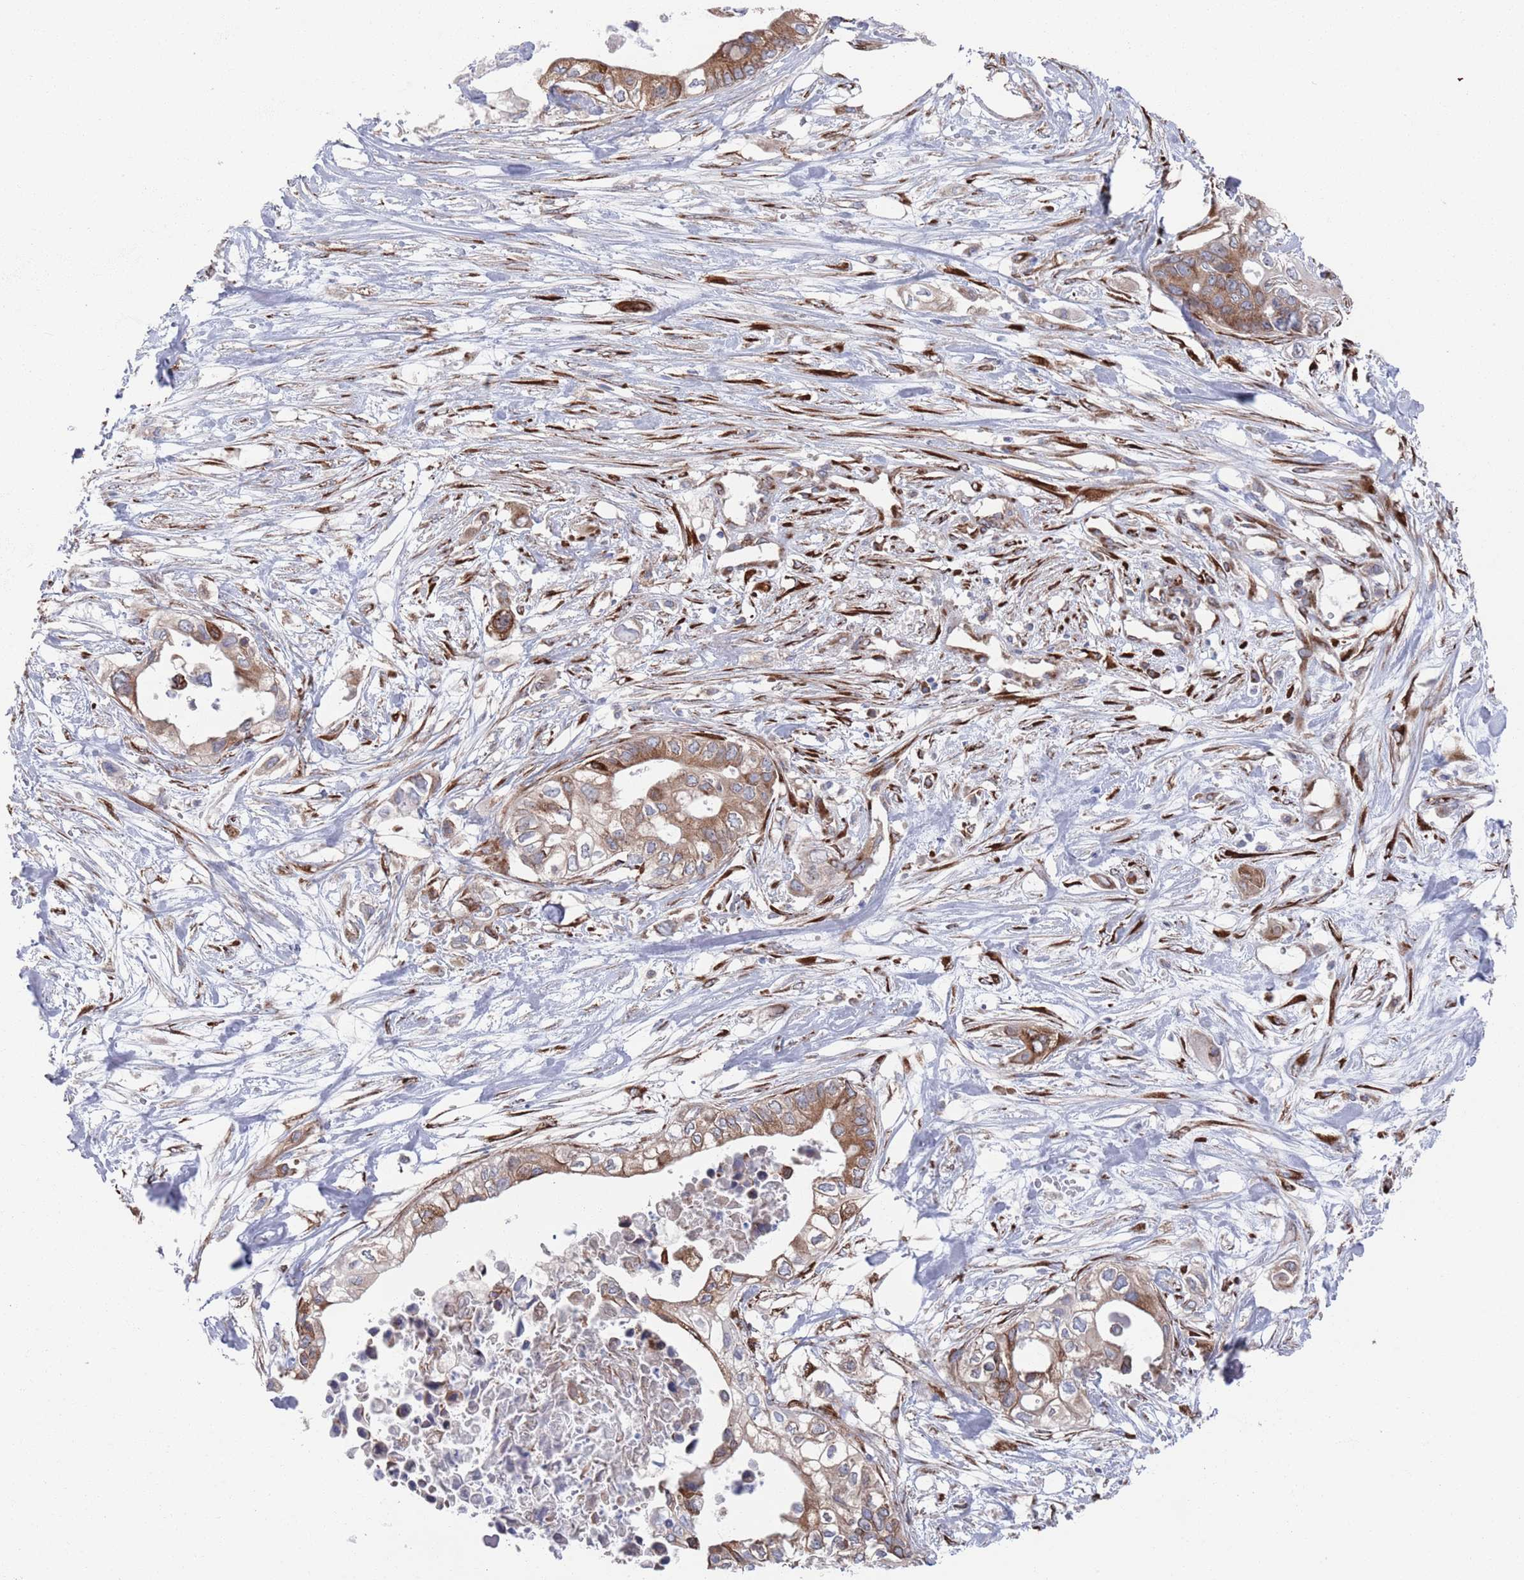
{"staining": {"intensity": "moderate", "quantity": ">75%", "location": "cytoplasmic/membranous"}, "tissue": "pancreatic cancer", "cell_type": "Tumor cells", "image_type": "cancer", "snomed": [{"axis": "morphology", "description": "Adenocarcinoma, NOS"}, {"axis": "topography", "description": "Pancreas"}], "caption": "Brown immunohistochemical staining in pancreatic cancer shows moderate cytoplasmic/membranous positivity in approximately >75% of tumor cells.", "gene": "CCDC106", "patient": {"sex": "female", "age": 63}}